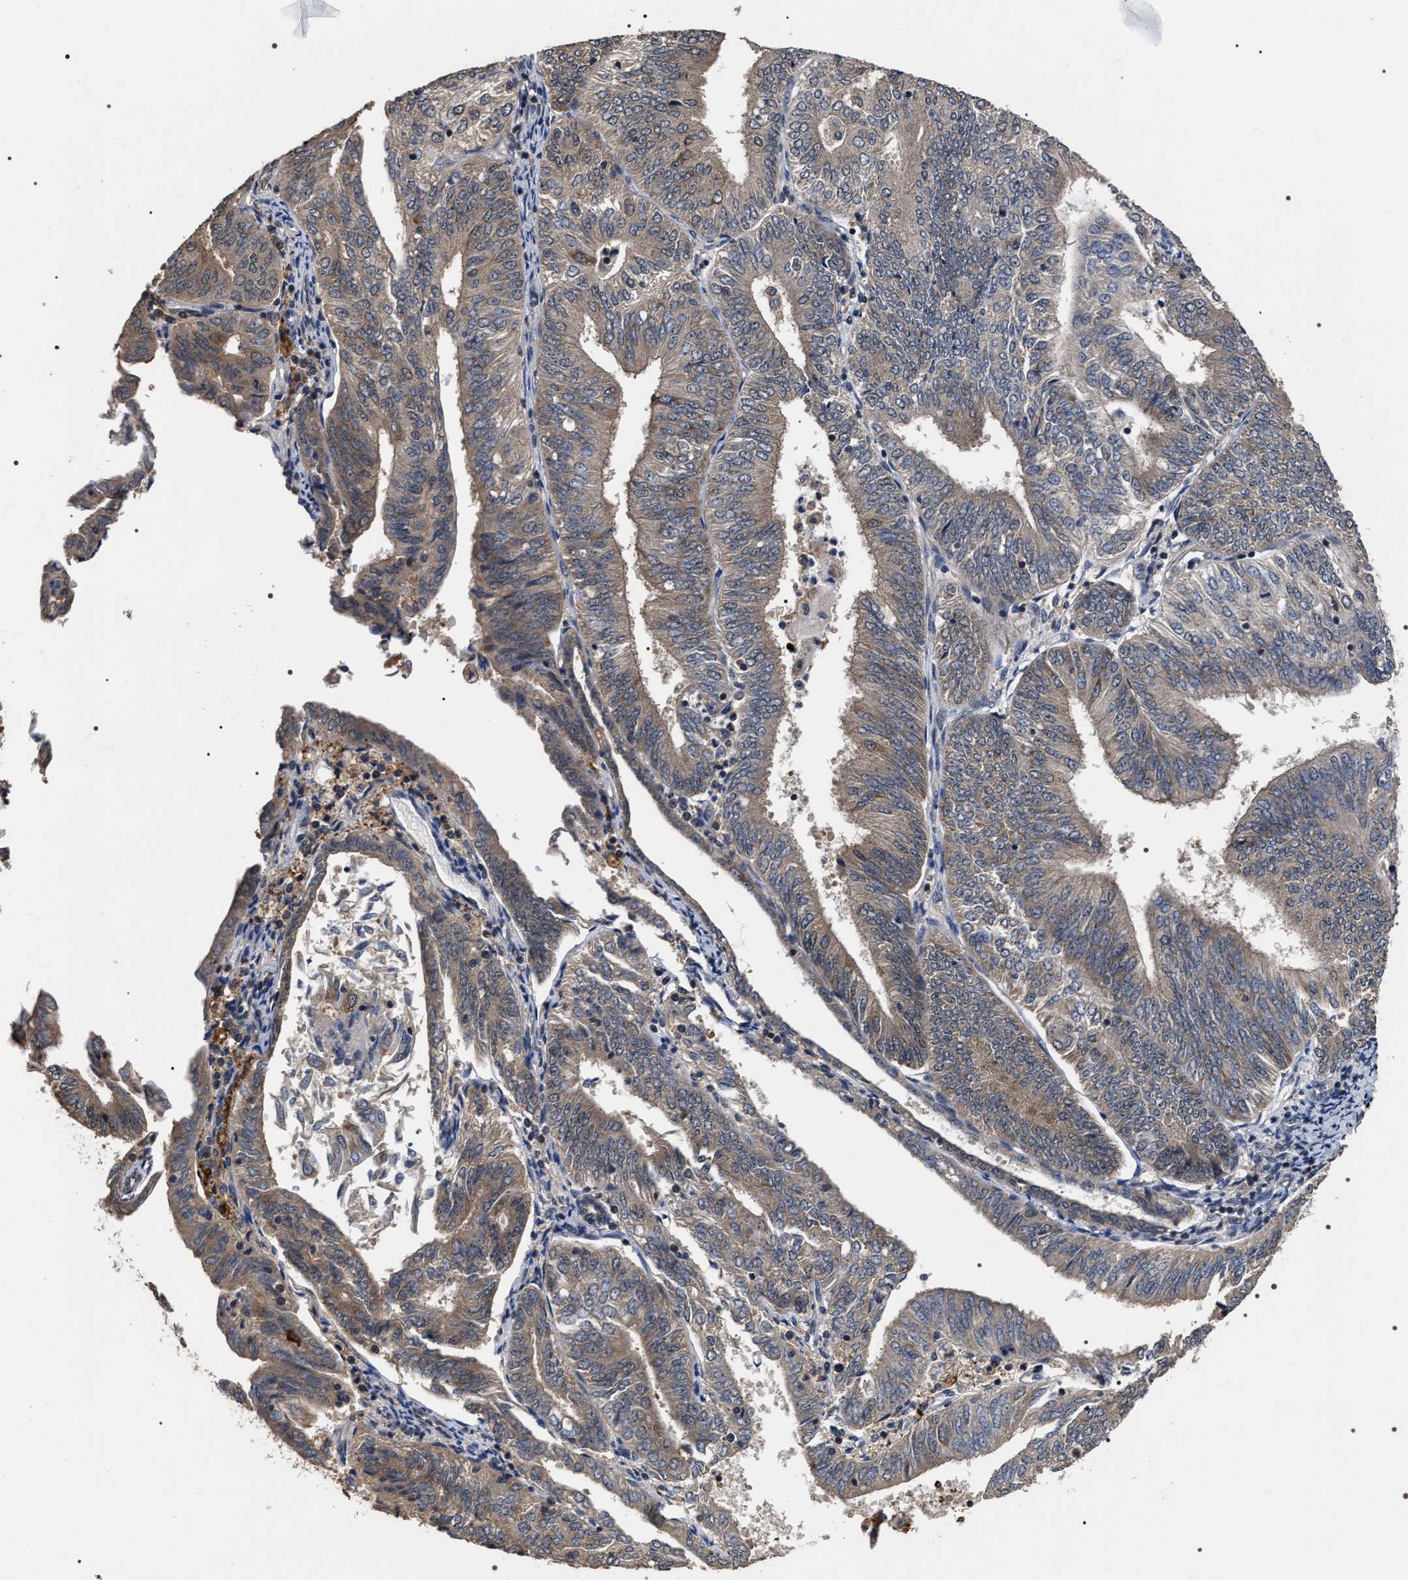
{"staining": {"intensity": "weak", "quantity": ">75%", "location": "cytoplasmic/membranous"}, "tissue": "endometrial cancer", "cell_type": "Tumor cells", "image_type": "cancer", "snomed": [{"axis": "morphology", "description": "Adenocarcinoma, NOS"}, {"axis": "topography", "description": "Endometrium"}], "caption": "Protein staining of endometrial cancer (adenocarcinoma) tissue demonstrates weak cytoplasmic/membranous staining in about >75% of tumor cells.", "gene": "UPF3A", "patient": {"sex": "female", "age": 58}}